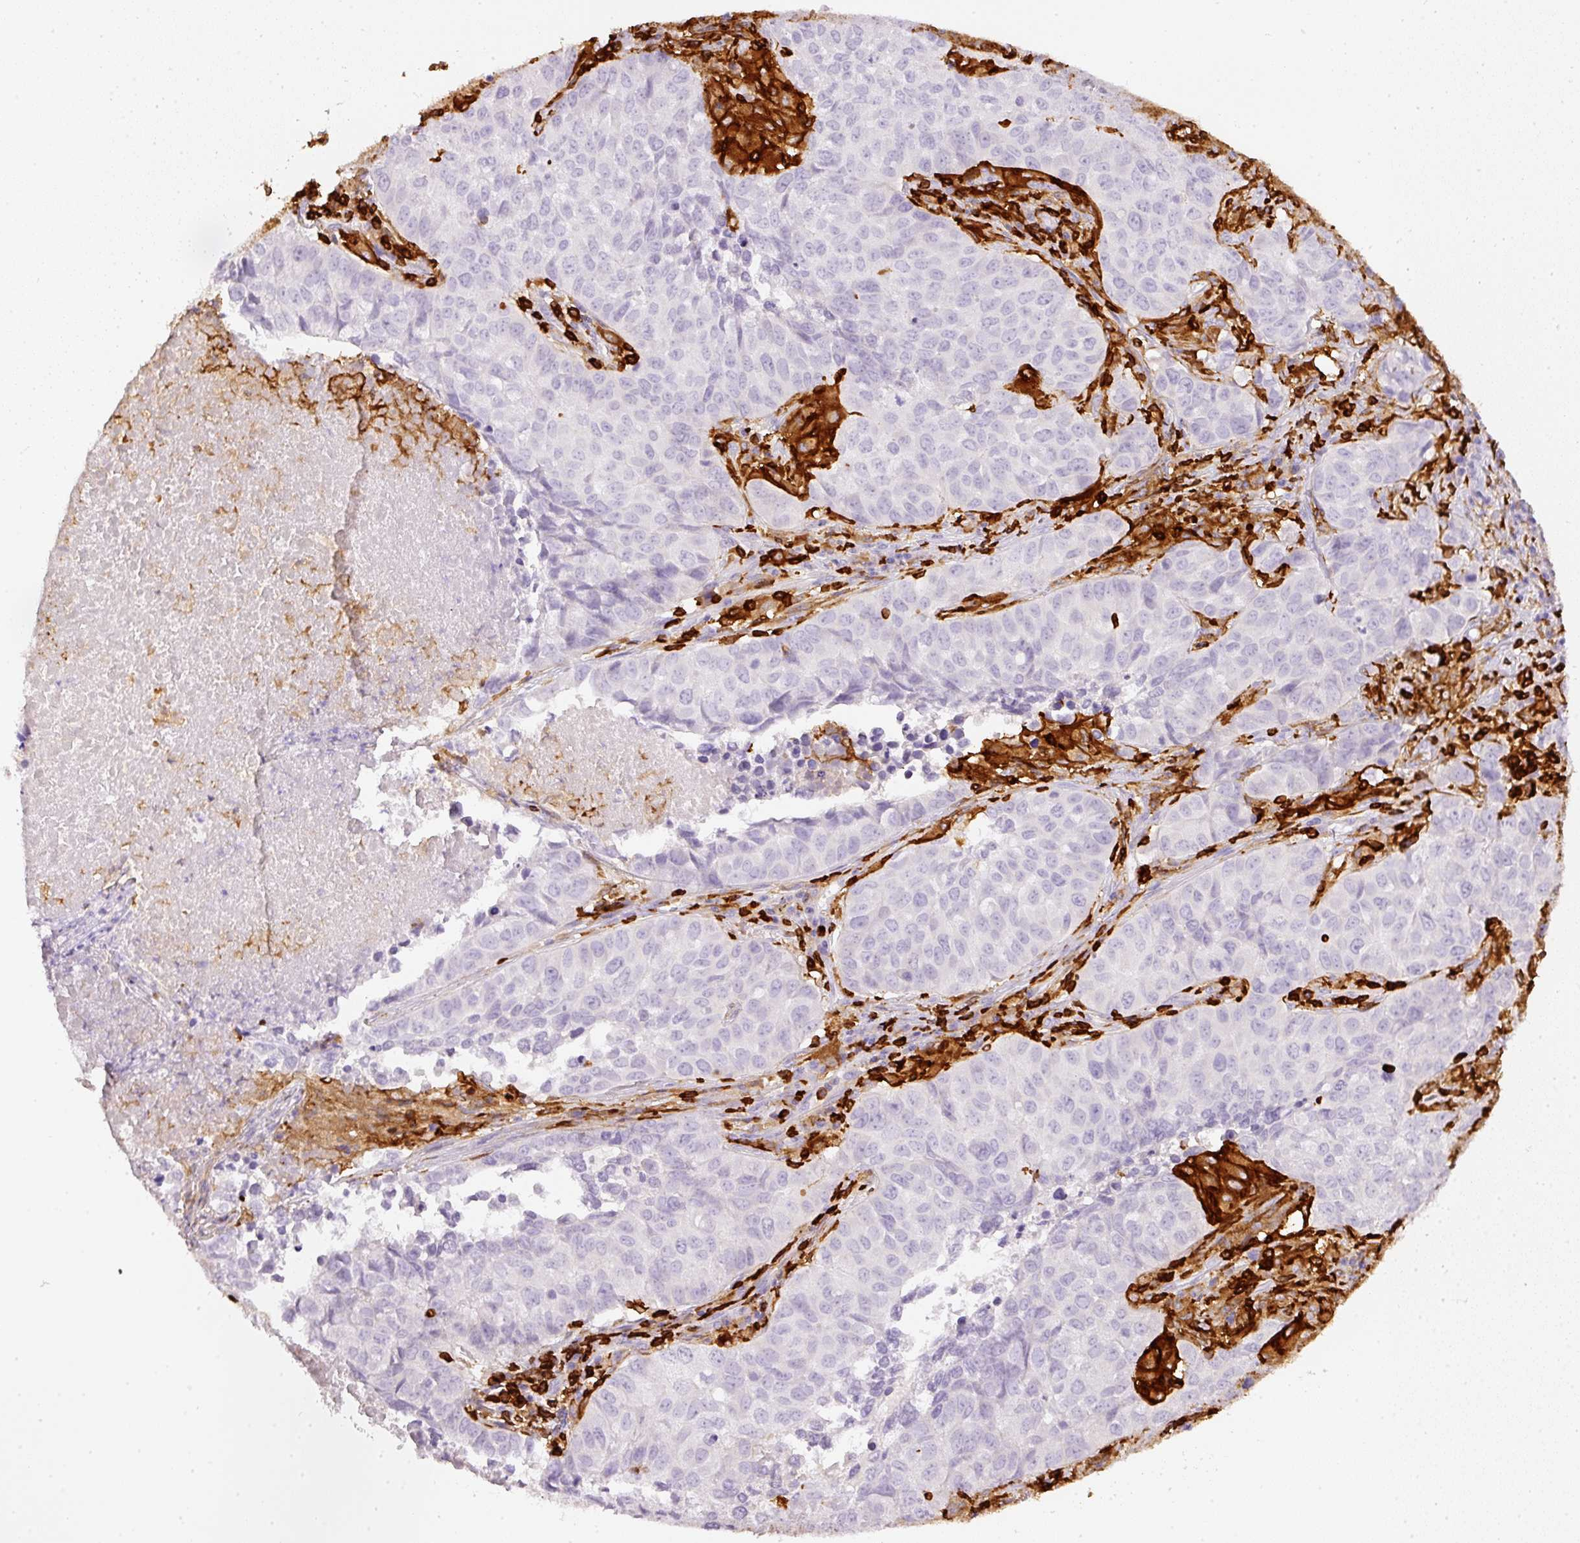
{"staining": {"intensity": "negative", "quantity": "none", "location": "none"}, "tissue": "lung cancer", "cell_type": "Tumor cells", "image_type": "cancer", "snomed": [{"axis": "morphology", "description": "Adenocarcinoma, NOS"}, {"axis": "topography", "description": "Lung"}], "caption": "A high-resolution photomicrograph shows immunohistochemistry (IHC) staining of lung cancer (adenocarcinoma), which reveals no significant positivity in tumor cells.", "gene": "EVL", "patient": {"sex": "female", "age": 50}}